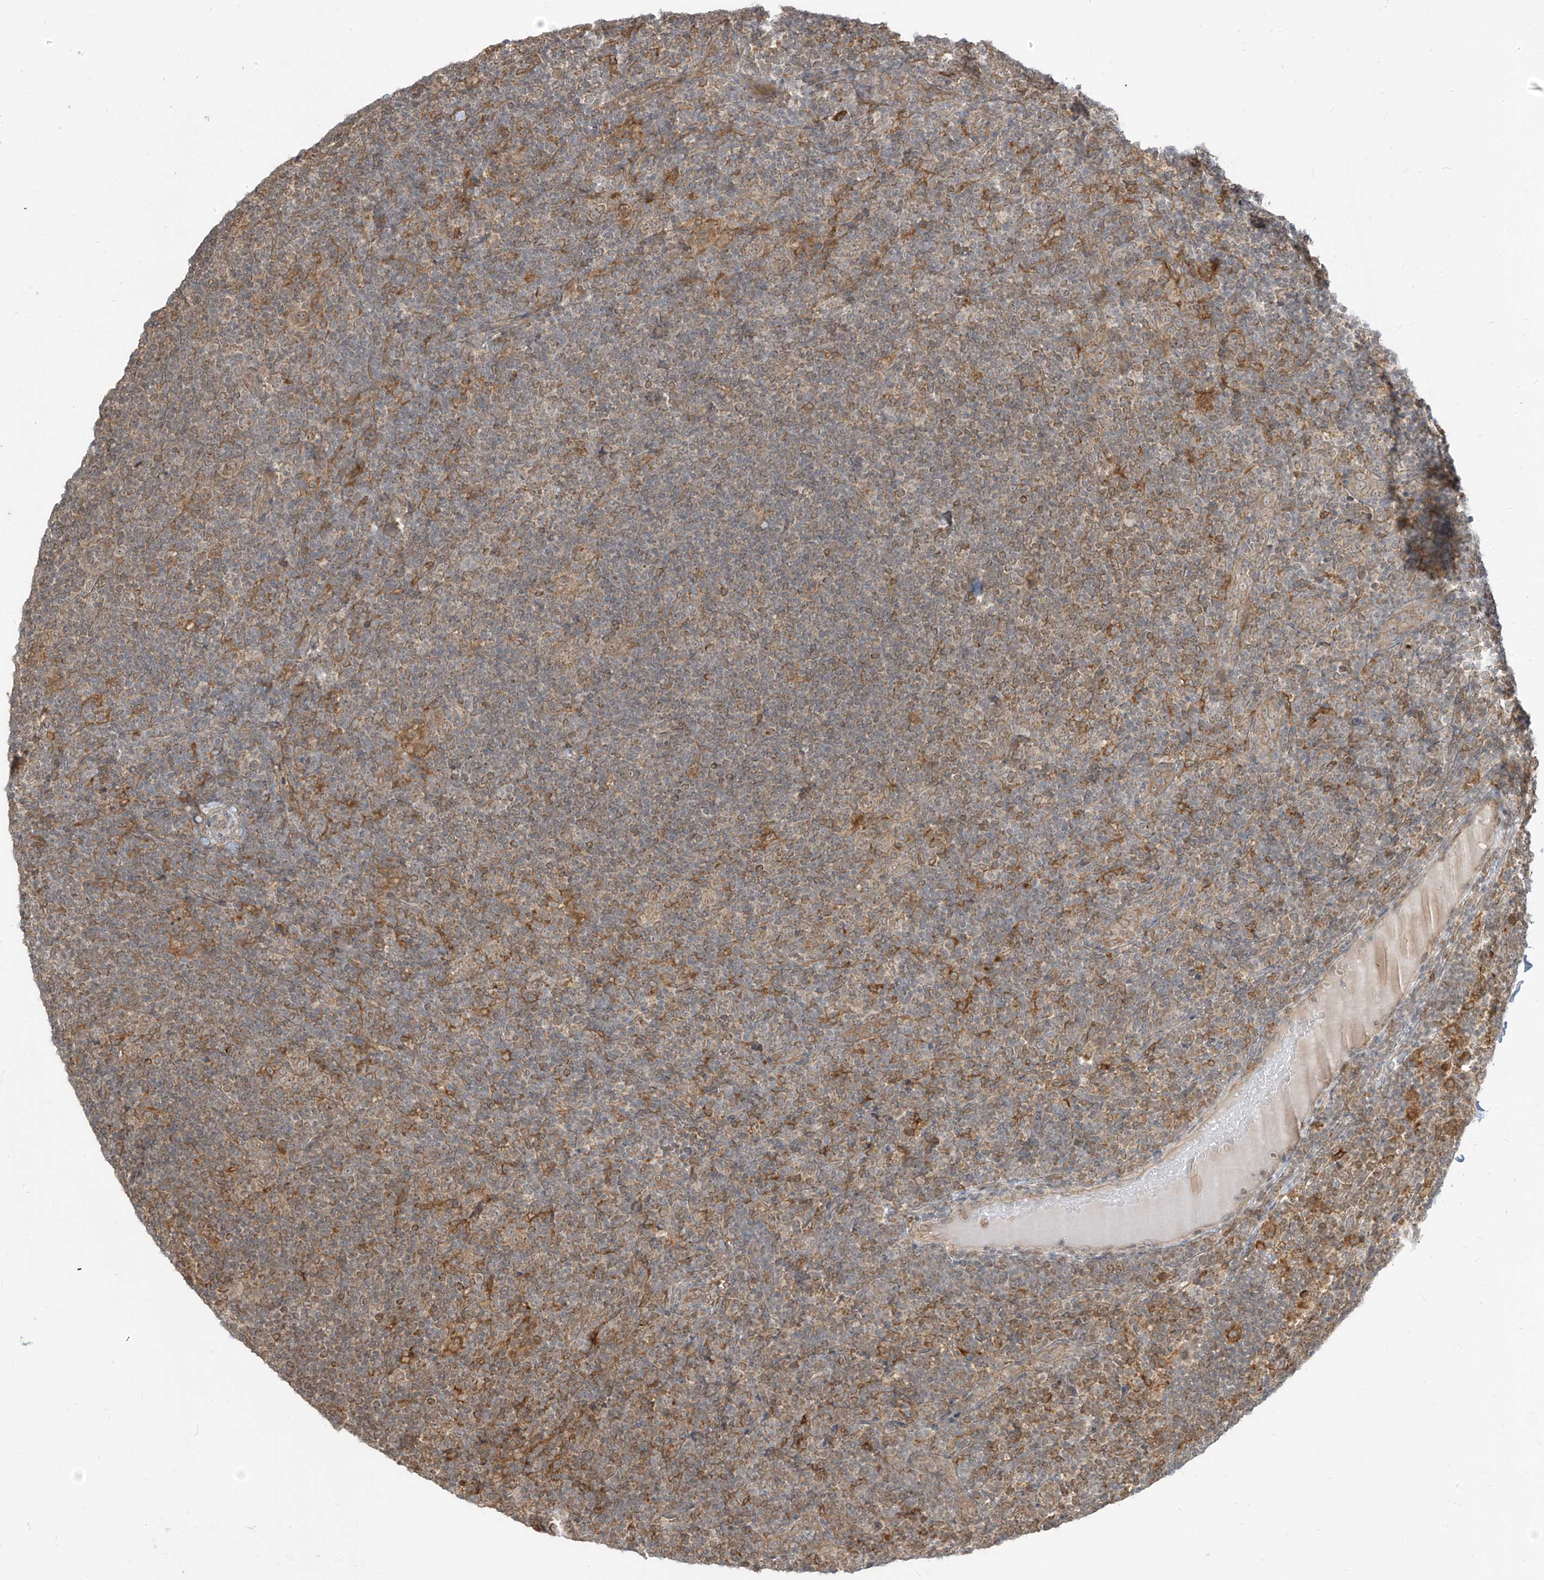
{"staining": {"intensity": "weak", "quantity": ">75%", "location": "cytoplasmic/membranous"}, "tissue": "lymphoma", "cell_type": "Tumor cells", "image_type": "cancer", "snomed": [{"axis": "morphology", "description": "Hodgkin's disease, NOS"}, {"axis": "topography", "description": "Lymph node"}], "caption": "Protein expression analysis of lymphoma shows weak cytoplasmic/membranous staining in approximately >75% of tumor cells.", "gene": "LCOR", "patient": {"sex": "female", "age": 57}}